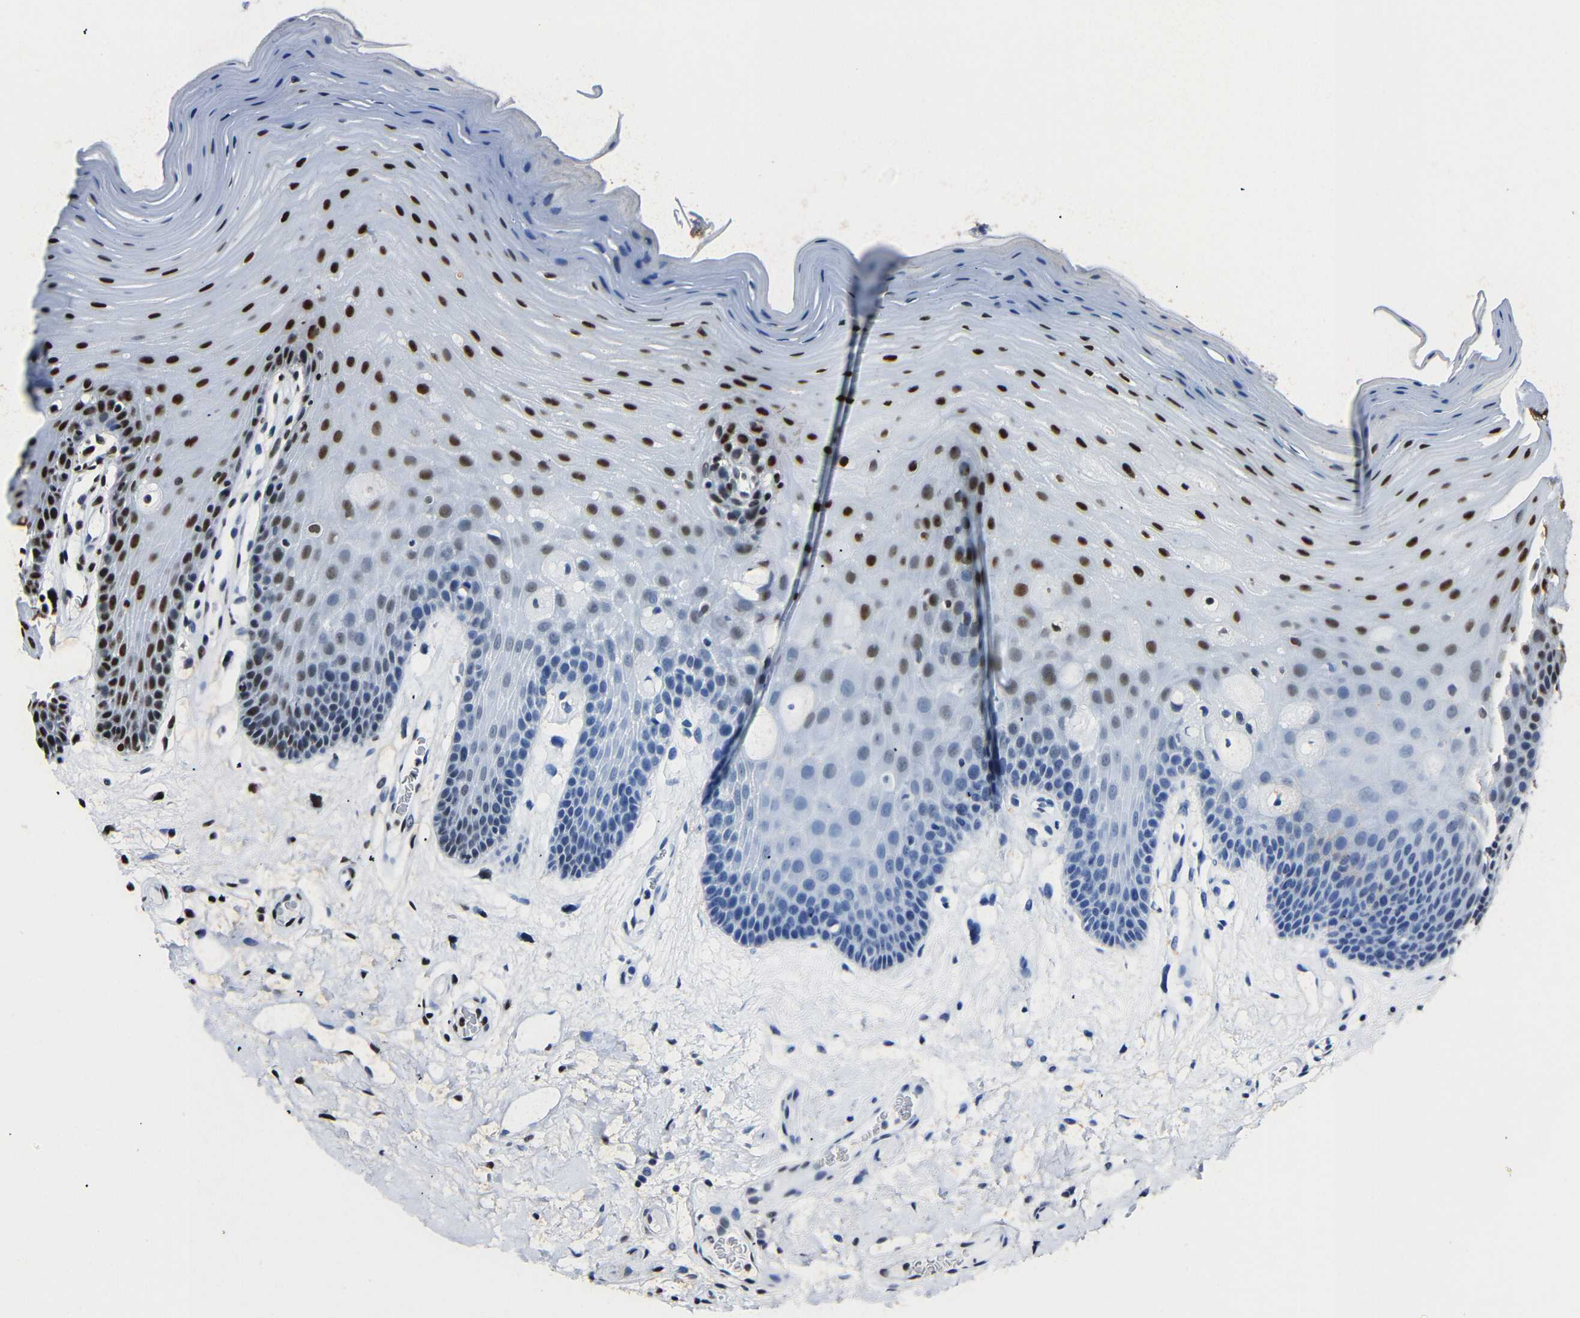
{"staining": {"intensity": "strong", "quantity": "25%-75%", "location": "nuclear"}, "tissue": "oral mucosa", "cell_type": "Squamous epithelial cells", "image_type": "normal", "snomed": [{"axis": "morphology", "description": "Normal tissue, NOS"}, {"axis": "morphology", "description": "Squamous cell carcinoma, NOS"}, {"axis": "topography", "description": "Skeletal muscle"}, {"axis": "topography", "description": "Adipose tissue"}, {"axis": "topography", "description": "Vascular tissue"}, {"axis": "topography", "description": "Oral tissue"}, {"axis": "topography", "description": "Peripheral nerve tissue"}, {"axis": "topography", "description": "Head-Neck"}], "caption": "A brown stain highlights strong nuclear positivity of a protein in squamous epithelial cells of unremarkable human oral mucosa. The protein is shown in brown color, while the nuclei are stained blue.", "gene": "SRSF1", "patient": {"sex": "male", "age": 71}}